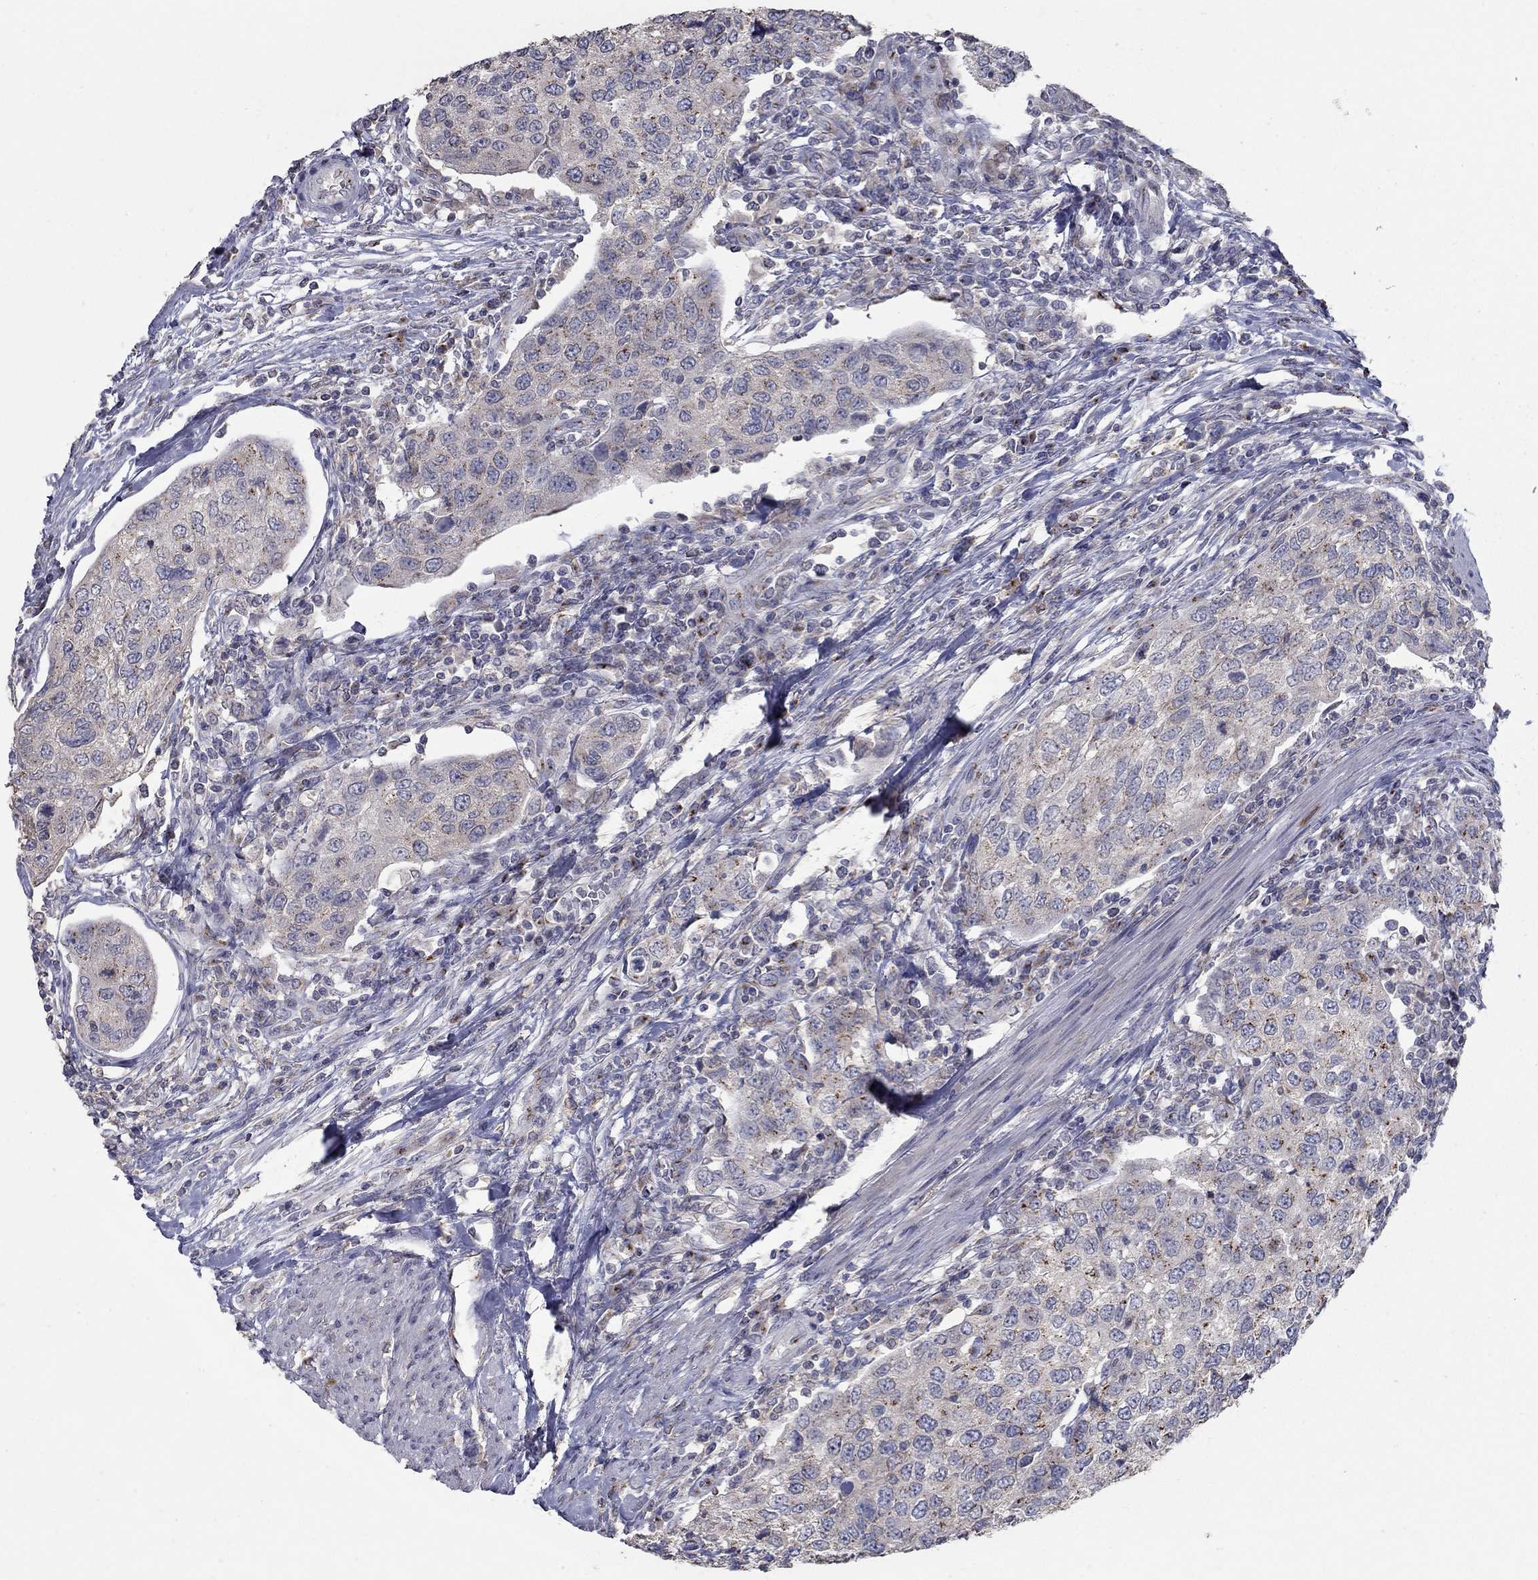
{"staining": {"intensity": "negative", "quantity": "none", "location": "none"}, "tissue": "urothelial cancer", "cell_type": "Tumor cells", "image_type": "cancer", "snomed": [{"axis": "morphology", "description": "Urothelial carcinoma, High grade"}, {"axis": "topography", "description": "Urinary bladder"}], "caption": "The histopathology image displays no staining of tumor cells in urothelial cancer. (Brightfield microscopy of DAB immunohistochemistry (IHC) at high magnification).", "gene": "KIAA0319L", "patient": {"sex": "female", "age": 78}}